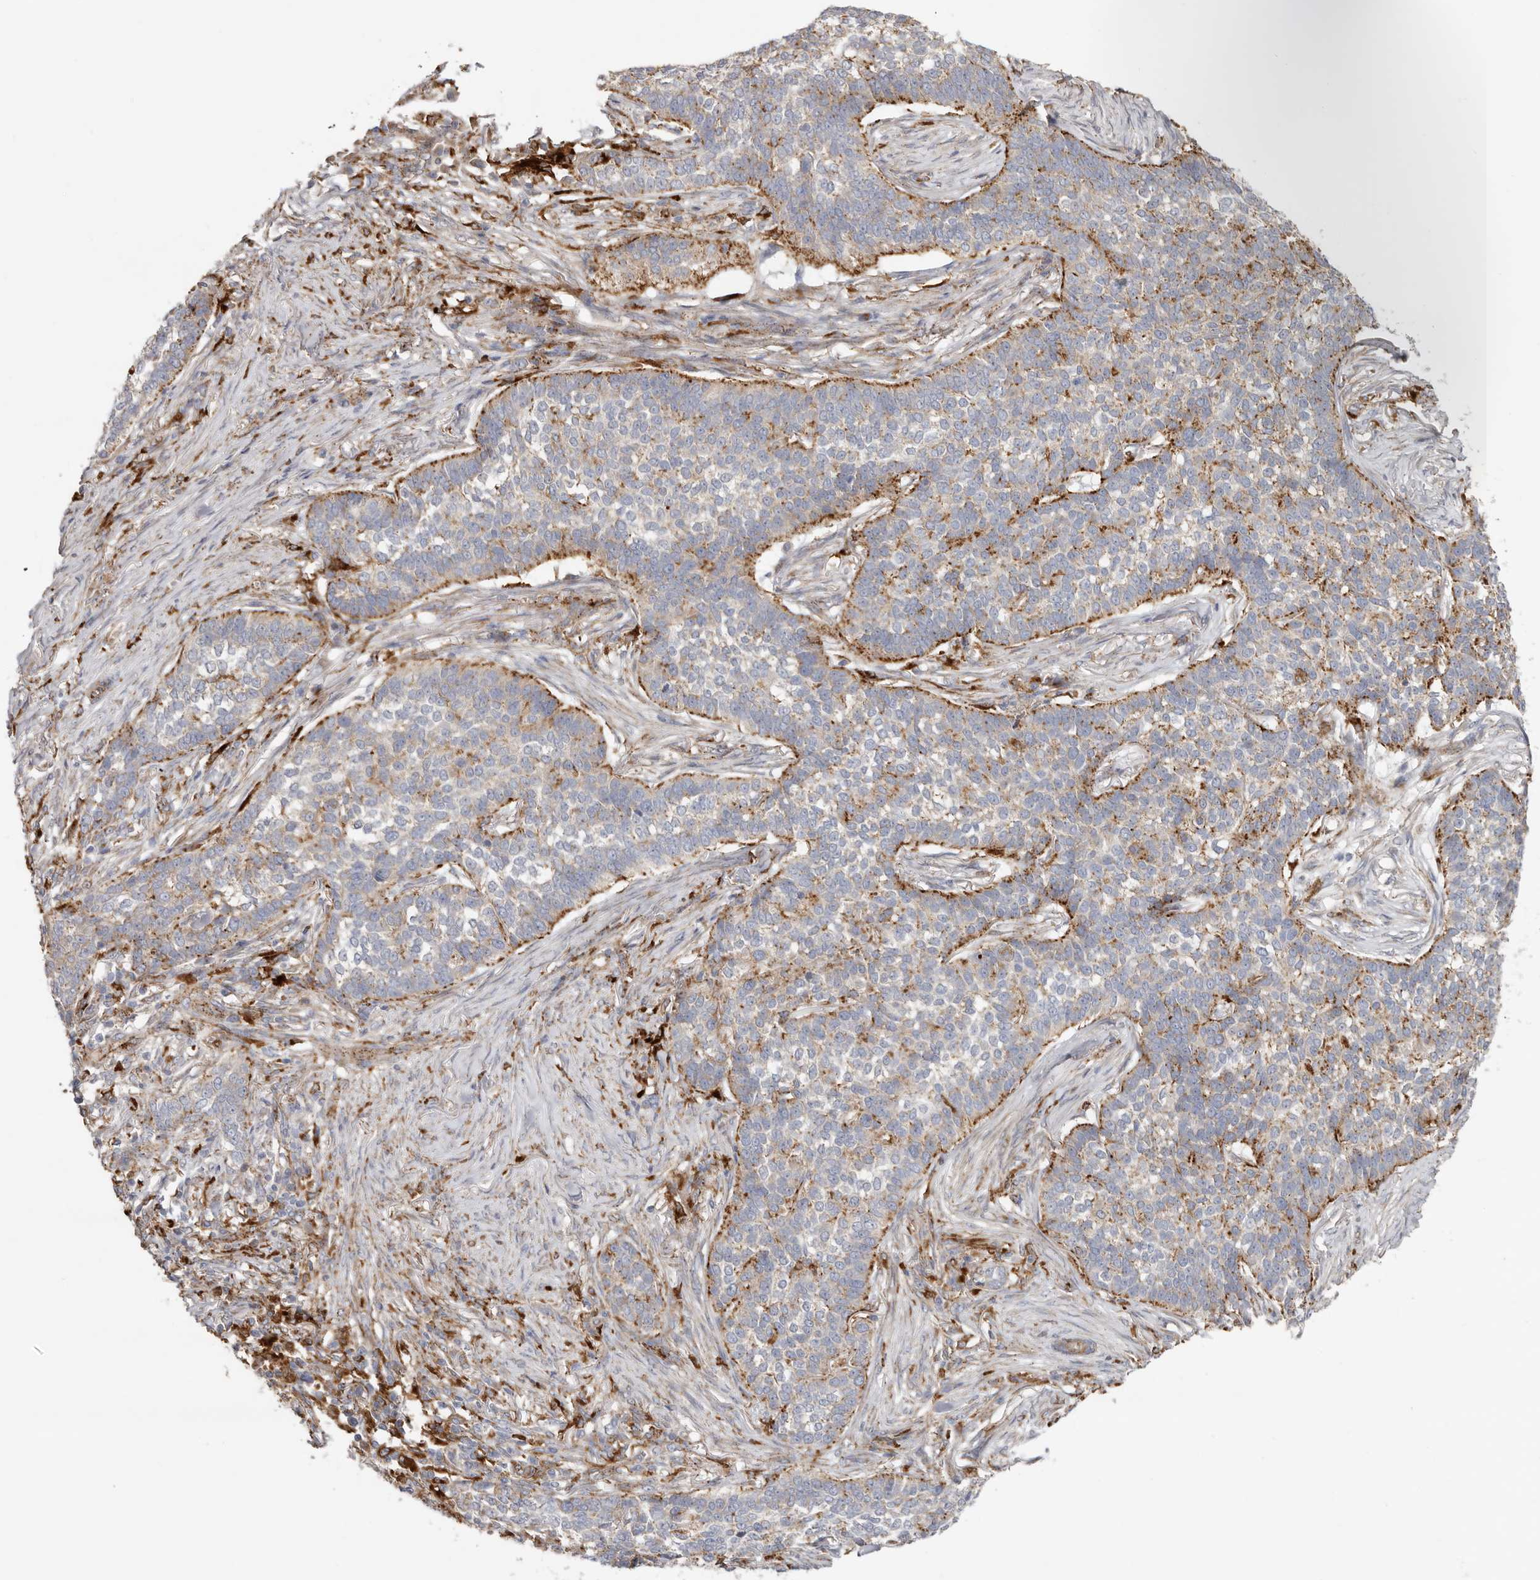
{"staining": {"intensity": "moderate", "quantity": "25%-75%", "location": "cytoplasmic/membranous"}, "tissue": "skin cancer", "cell_type": "Tumor cells", "image_type": "cancer", "snomed": [{"axis": "morphology", "description": "Basal cell carcinoma"}, {"axis": "topography", "description": "Skin"}], "caption": "This photomicrograph demonstrates immunohistochemistry staining of skin cancer (basal cell carcinoma), with medium moderate cytoplasmic/membranous expression in approximately 25%-75% of tumor cells.", "gene": "GRN", "patient": {"sex": "male", "age": 85}}